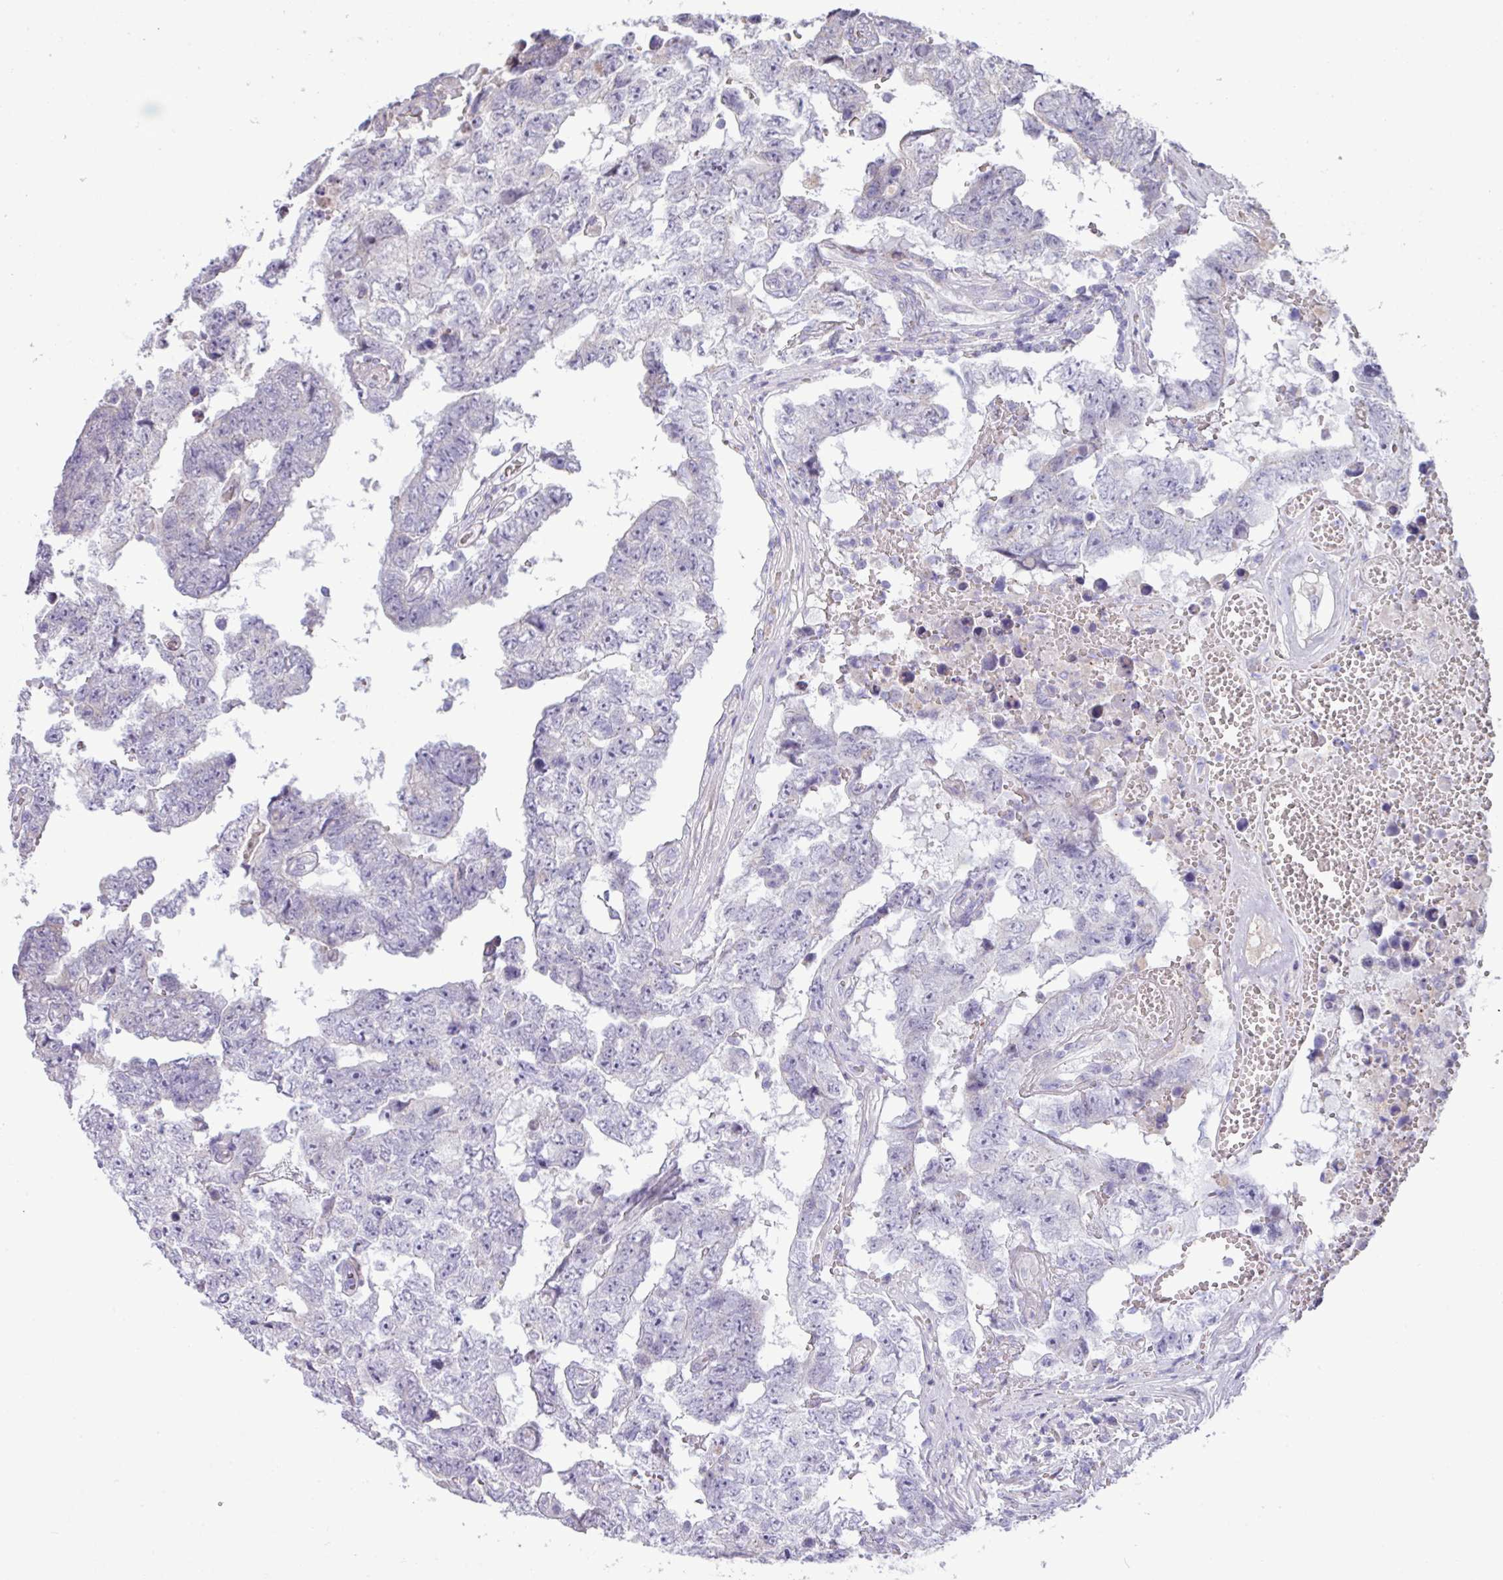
{"staining": {"intensity": "negative", "quantity": "none", "location": "none"}, "tissue": "testis cancer", "cell_type": "Tumor cells", "image_type": "cancer", "snomed": [{"axis": "morphology", "description": "Carcinoma, Embryonal, NOS"}, {"axis": "topography", "description": "Testis"}], "caption": "Tumor cells show no significant staining in testis embryonal carcinoma.", "gene": "IRGC", "patient": {"sex": "male", "age": 25}}